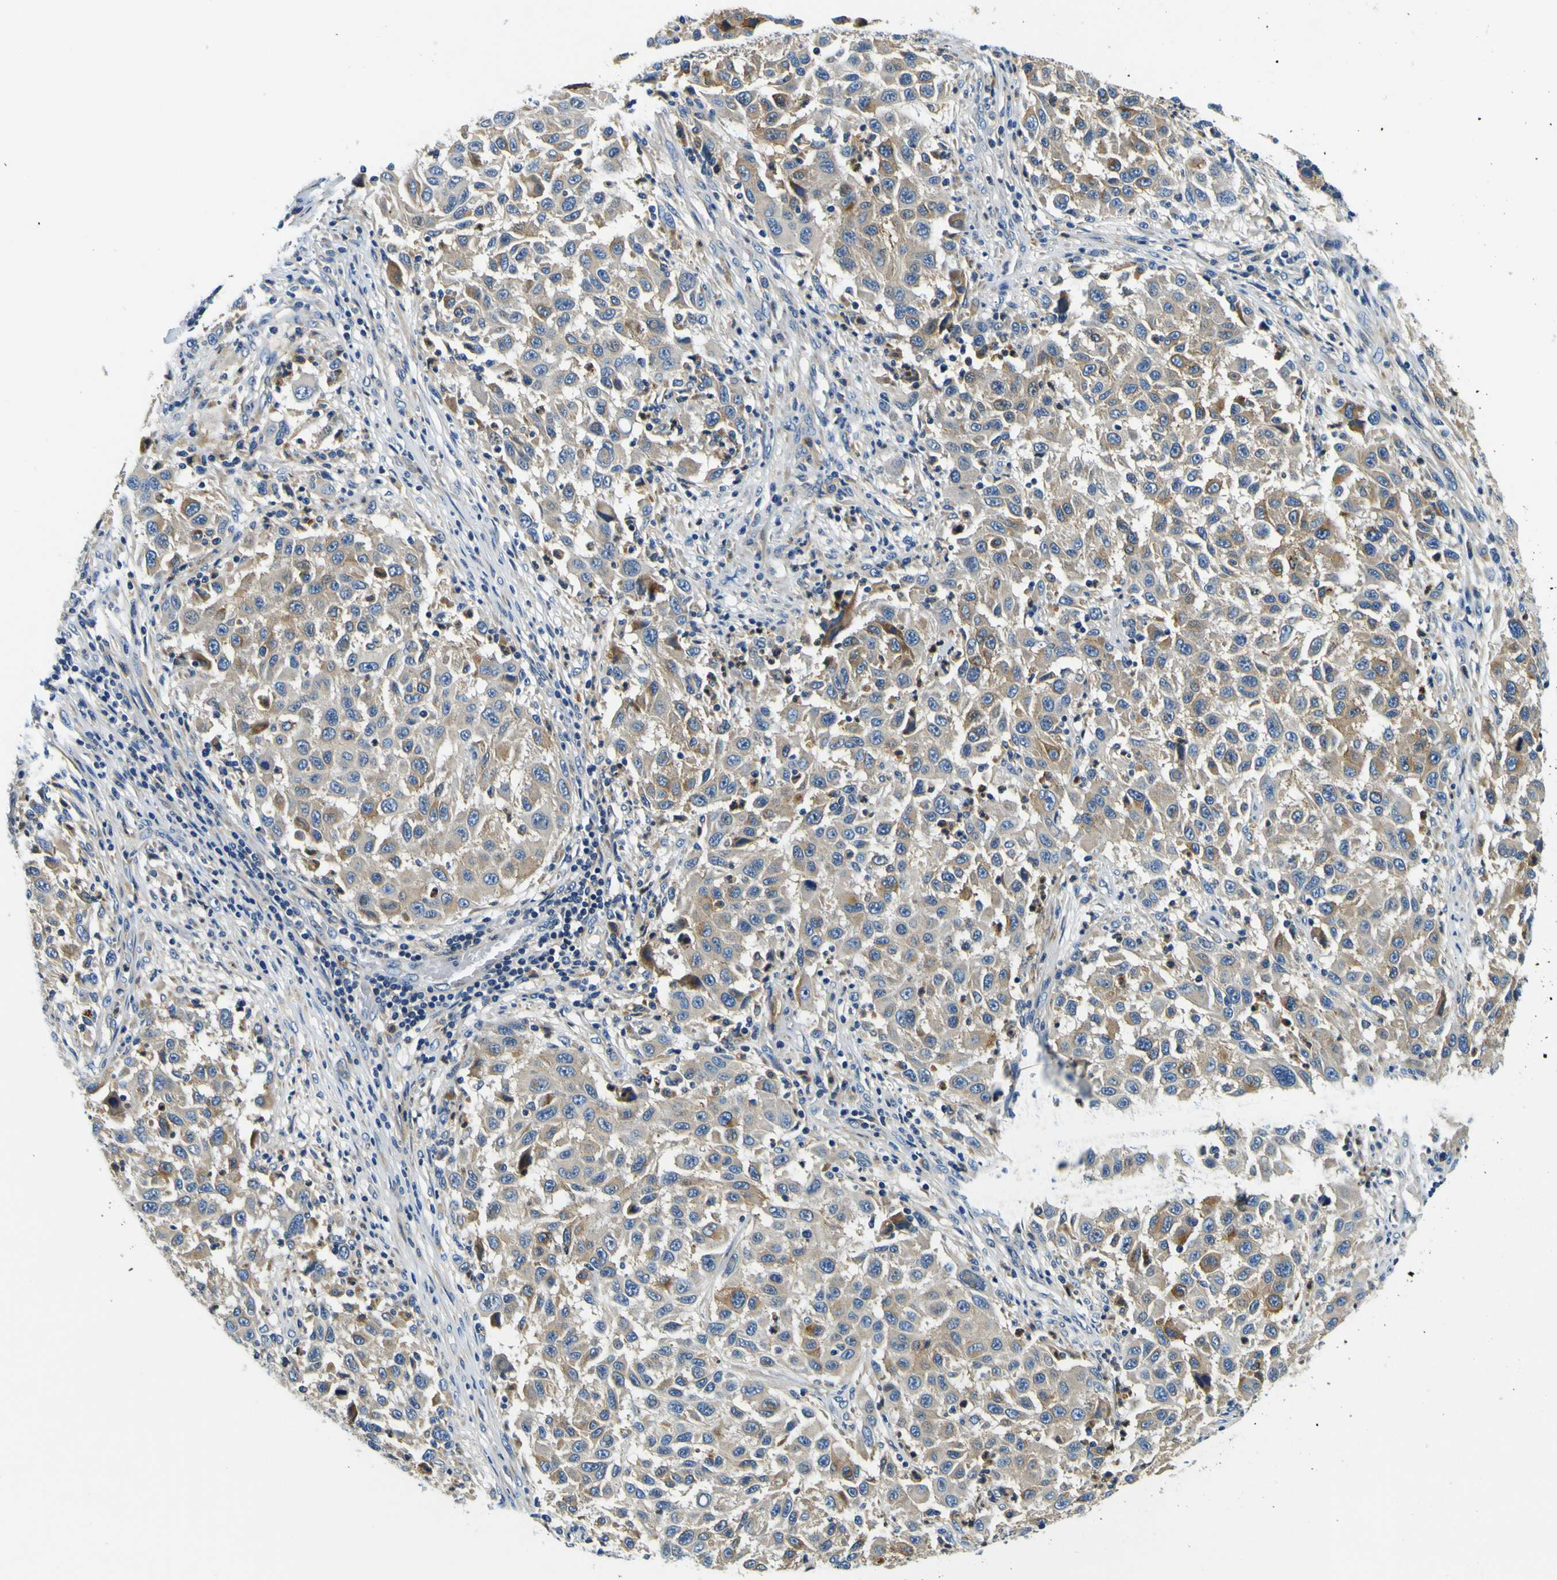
{"staining": {"intensity": "moderate", "quantity": "25%-75%", "location": "cytoplasmic/membranous"}, "tissue": "melanoma", "cell_type": "Tumor cells", "image_type": "cancer", "snomed": [{"axis": "morphology", "description": "Malignant melanoma, Metastatic site"}, {"axis": "topography", "description": "Lymph node"}], "caption": "Immunohistochemistry micrograph of neoplastic tissue: melanoma stained using immunohistochemistry (IHC) exhibits medium levels of moderate protein expression localized specifically in the cytoplasmic/membranous of tumor cells, appearing as a cytoplasmic/membranous brown color.", "gene": "CLSTN1", "patient": {"sex": "male", "age": 61}}